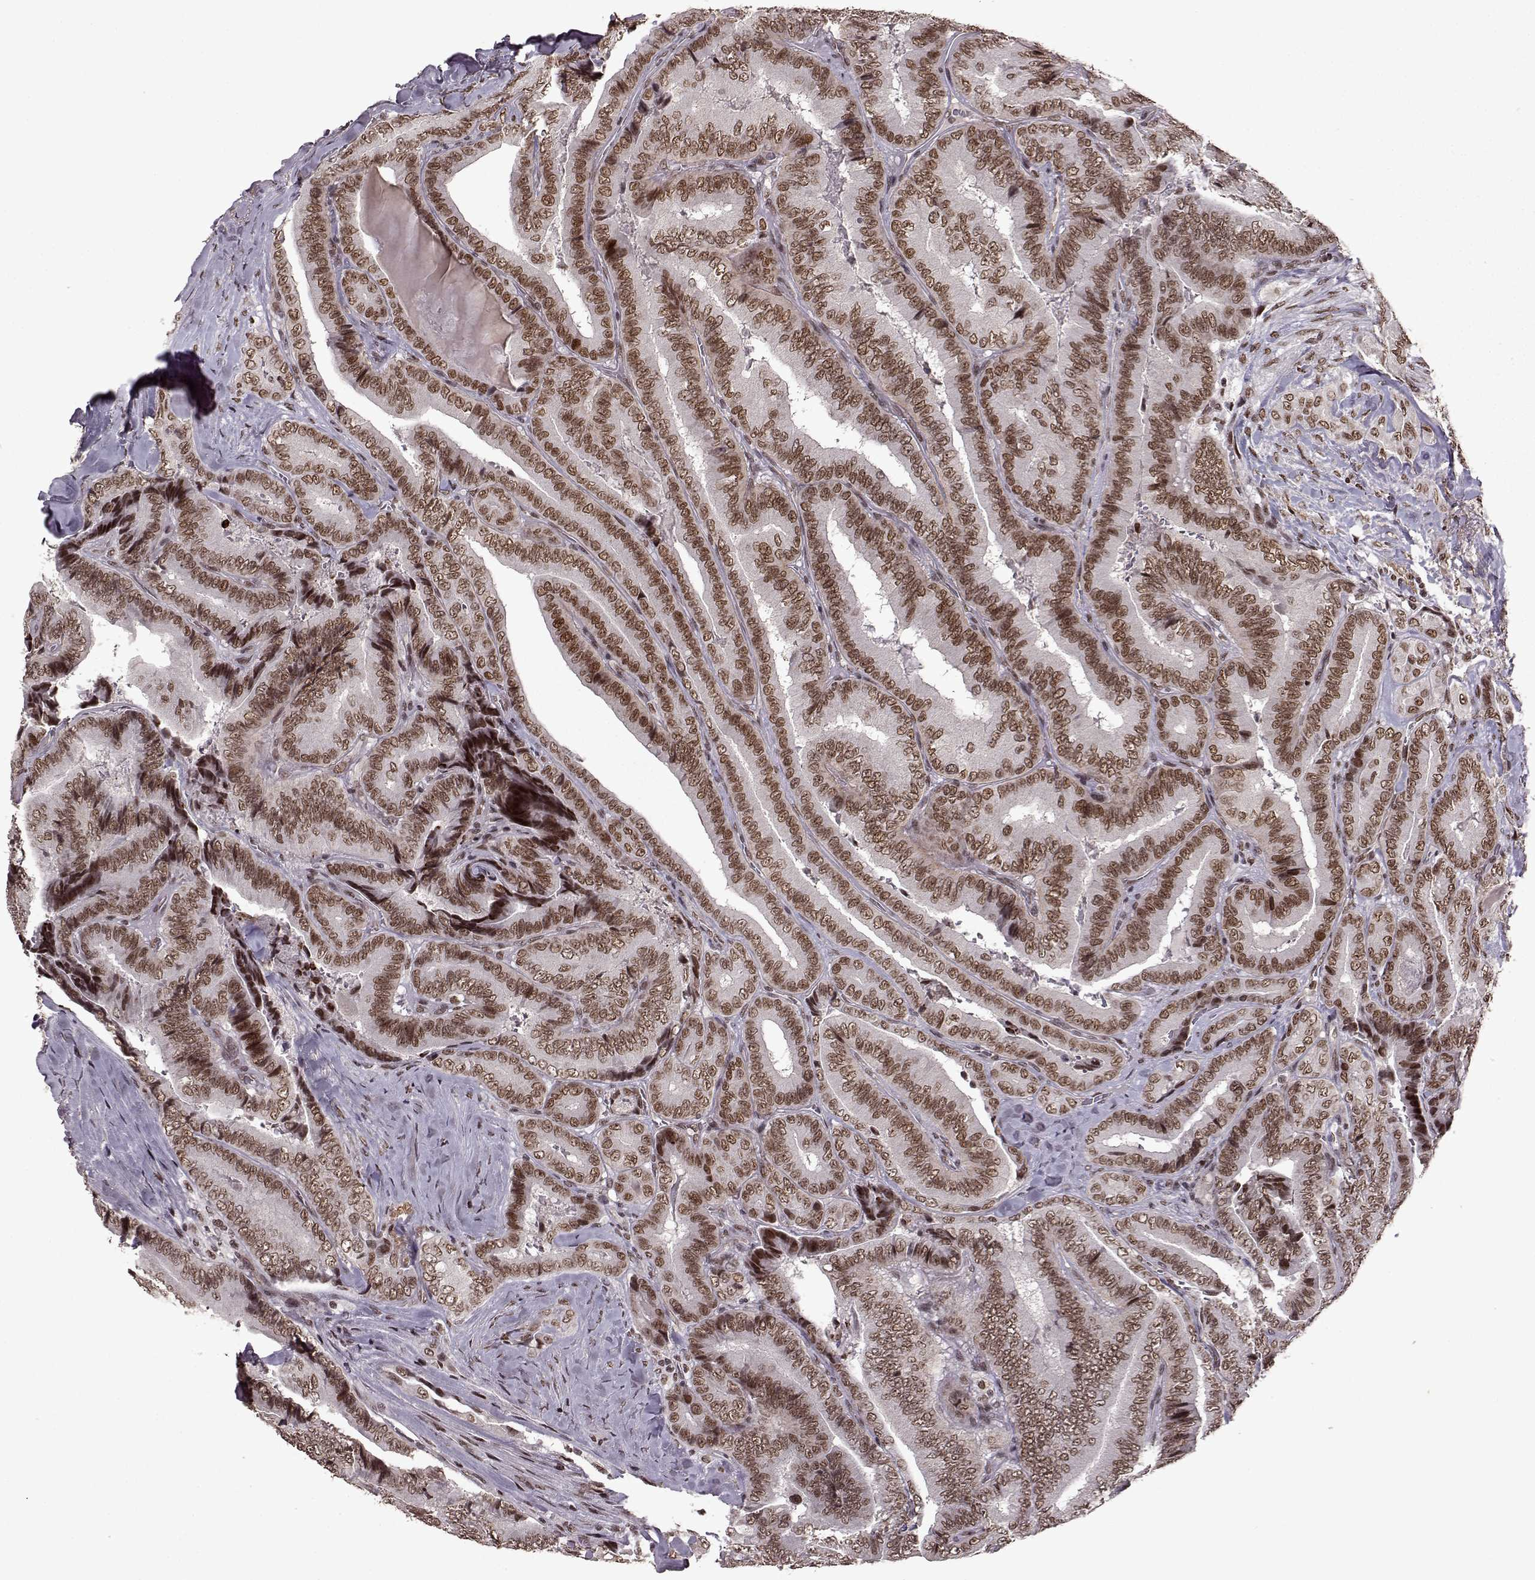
{"staining": {"intensity": "moderate", "quantity": ">75%", "location": "nuclear"}, "tissue": "thyroid cancer", "cell_type": "Tumor cells", "image_type": "cancer", "snomed": [{"axis": "morphology", "description": "Papillary adenocarcinoma, NOS"}, {"axis": "topography", "description": "Thyroid gland"}], "caption": "Immunohistochemistry of human thyroid cancer demonstrates medium levels of moderate nuclear positivity in about >75% of tumor cells. The protein is shown in brown color, while the nuclei are stained blue.", "gene": "RRAGD", "patient": {"sex": "male", "age": 61}}